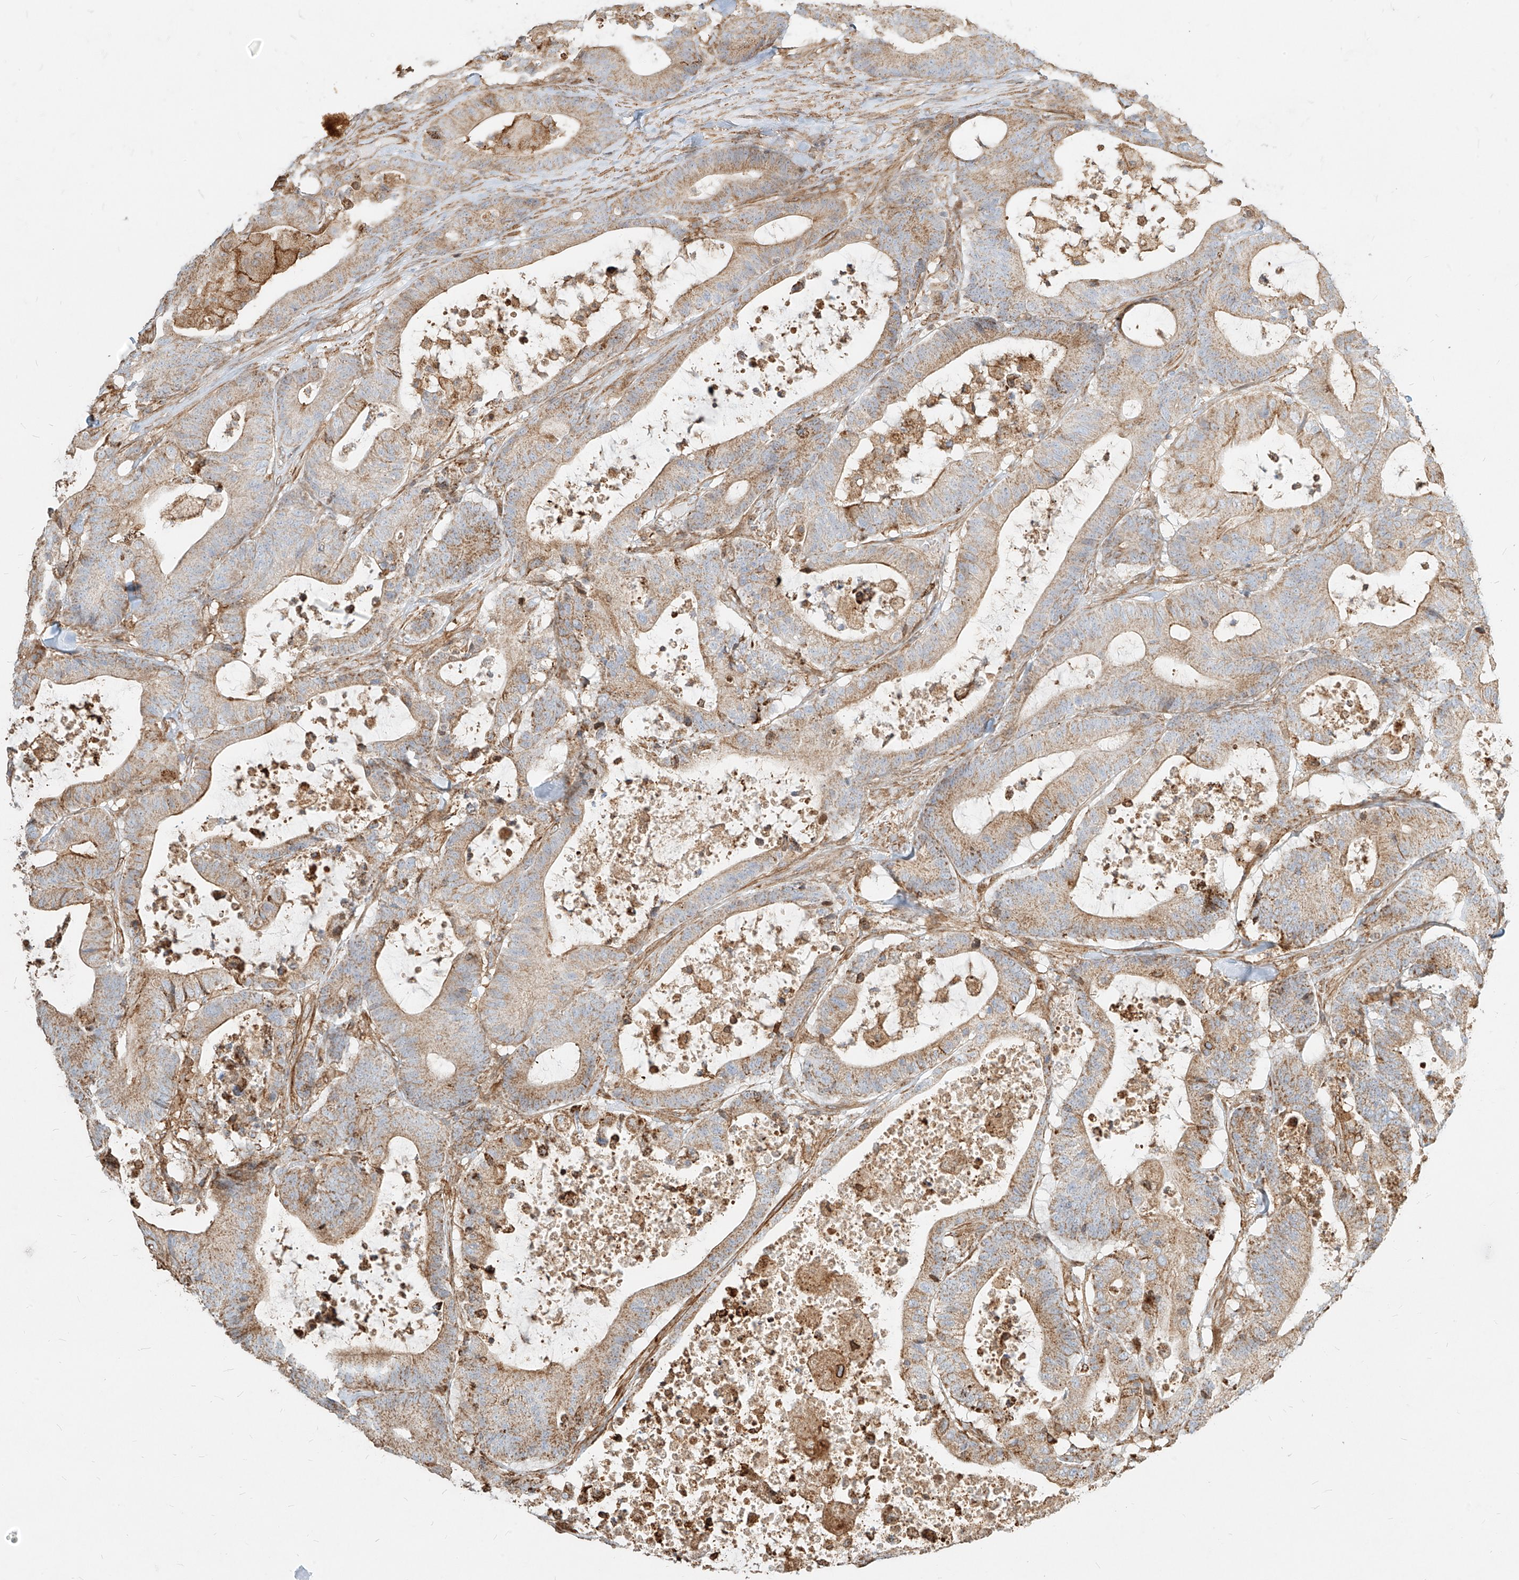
{"staining": {"intensity": "moderate", "quantity": "25%-75%", "location": "cytoplasmic/membranous"}, "tissue": "colorectal cancer", "cell_type": "Tumor cells", "image_type": "cancer", "snomed": [{"axis": "morphology", "description": "Adenocarcinoma, NOS"}, {"axis": "topography", "description": "Colon"}], "caption": "High-power microscopy captured an immunohistochemistry (IHC) image of colorectal cancer, revealing moderate cytoplasmic/membranous staining in approximately 25%-75% of tumor cells.", "gene": "MTX2", "patient": {"sex": "female", "age": 84}}